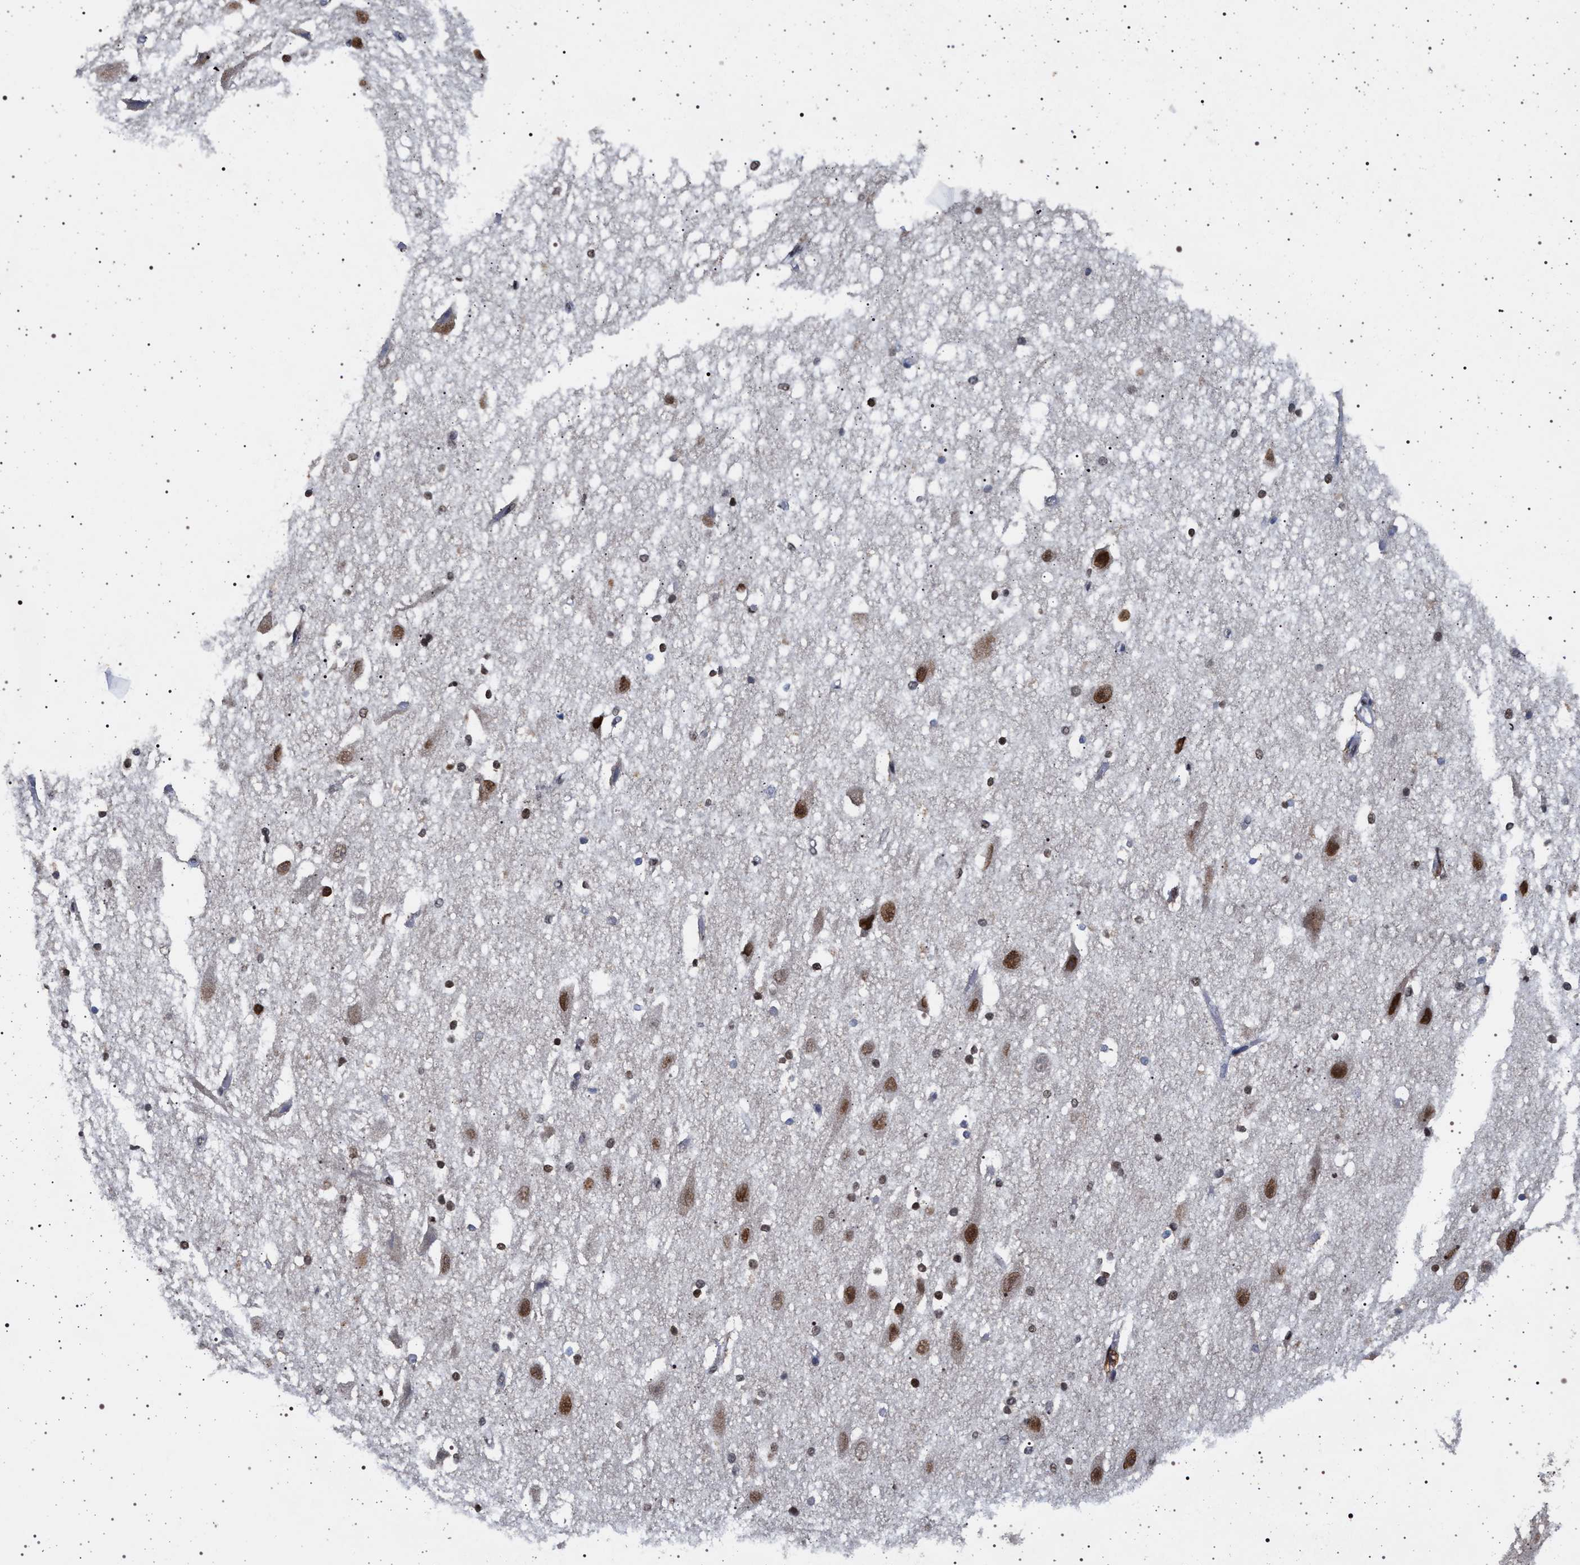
{"staining": {"intensity": "moderate", "quantity": "<25%", "location": "nuclear"}, "tissue": "hippocampus", "cell_type": "Glial cells", "image_type": "normal", "snomed": [{"axis": "morphology", "description": "Normal tissue, NOS"}, {"axis": "topography", "description": "Hippocampus"}], "caption": "Benign hippocampus exhibits moderate nuclear positivity in approximately <25% of glial cells, visualized by immunohistochemistry. (IHC, brightfield microscopy, high magnification).", "gene": "PHF12", "patient": {"sex": "female", "age": 19}}